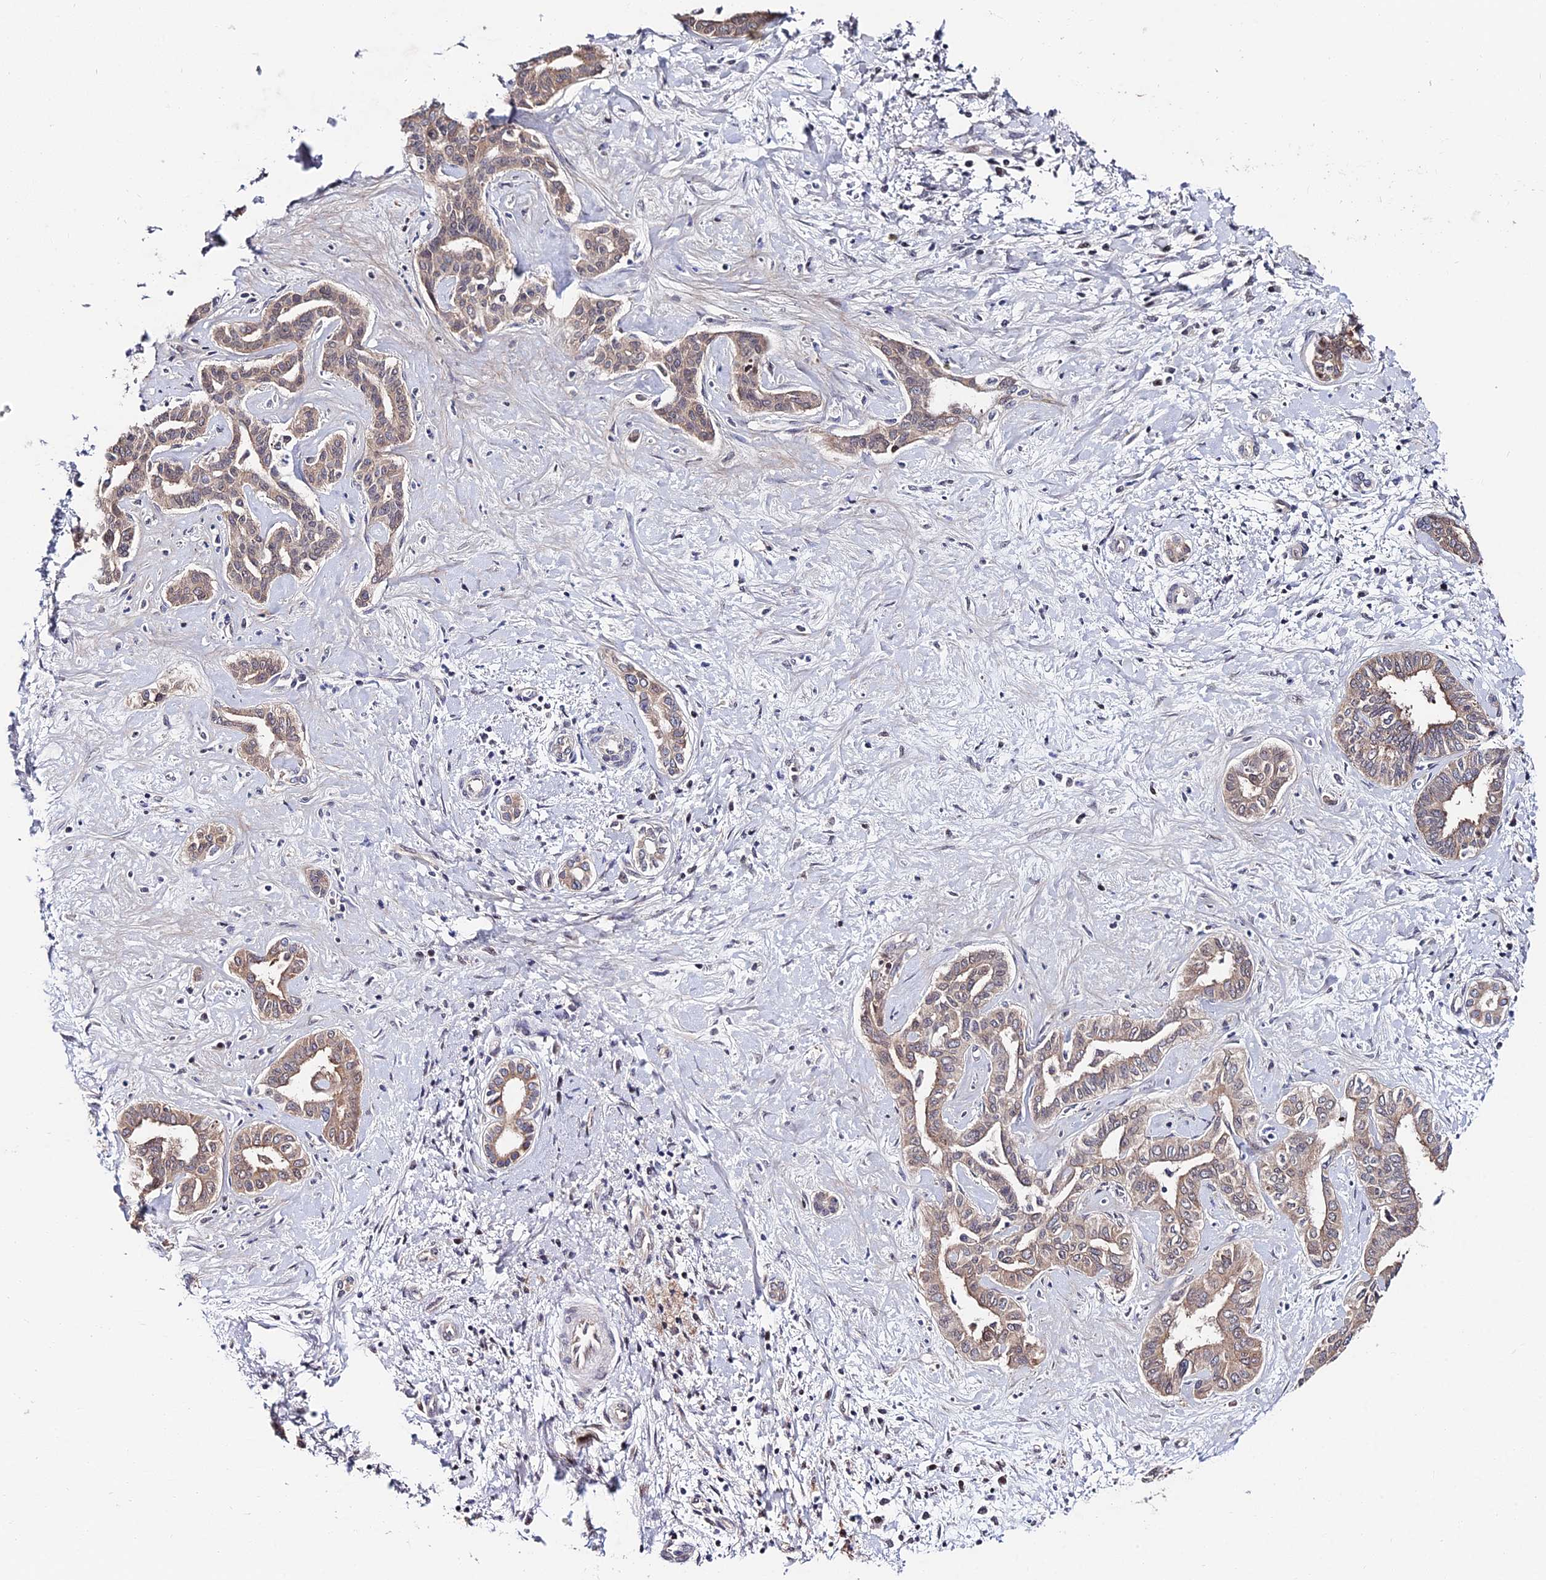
{"staining": {"intensity": "moderate", "quantity": ">75%", "location": "cytoplasmic/membranous"}, "tissue": "liver cancer", "cell_type": "Tumor cells", "image_type": "cancer", "snomed": [{"axis": "morphology", "description": "Cholangiocarcinoma"}, {"axis": "topography", "description": "Liver"}], "caption": "A photomicrograph of human liver cancer (cholangiocarcinoma) stained for a protein exhibits moderate cytoplasmic/membranous brown staining in tumor cells.", "gene": "INPP4A", "patient": {"sex": "female", "age": 77}}